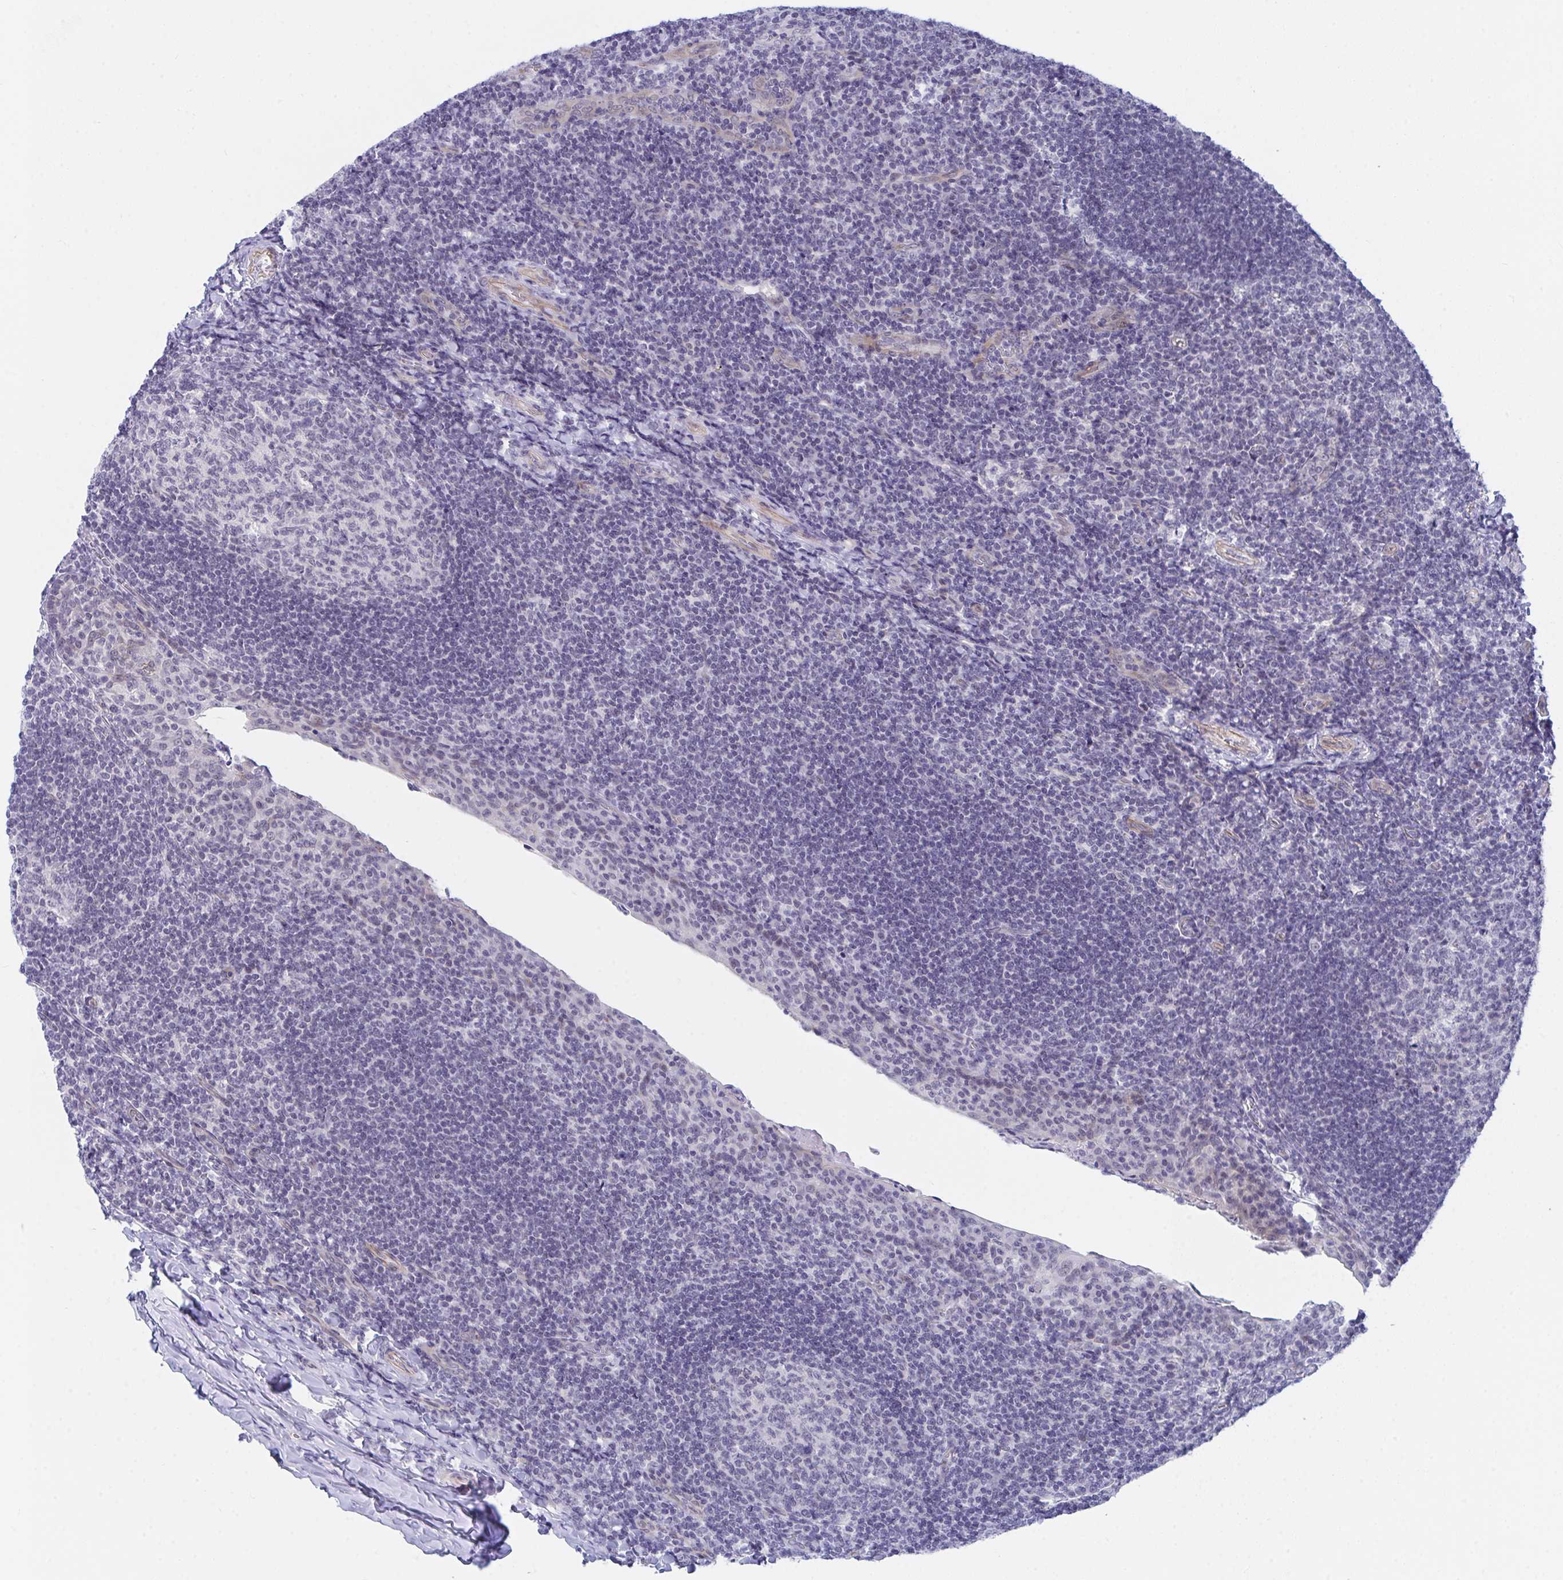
{"staining": {"intensity": "negative", "quantity": "none", "location": "none"}, "tissue": "tonsil", "cell_type": "Germinal center cells", "image_type": "normal", "snomed": [{"axis": "morphology", "description": "Normal tissue, NOS"}, {"axis": "topography", "description": "Tonsil"}], "caption": "The image reveals no significant staining in germinal center cells of tonsil.", "gene": "DAOA", "patient": {"sex": "male", "age": 17}}